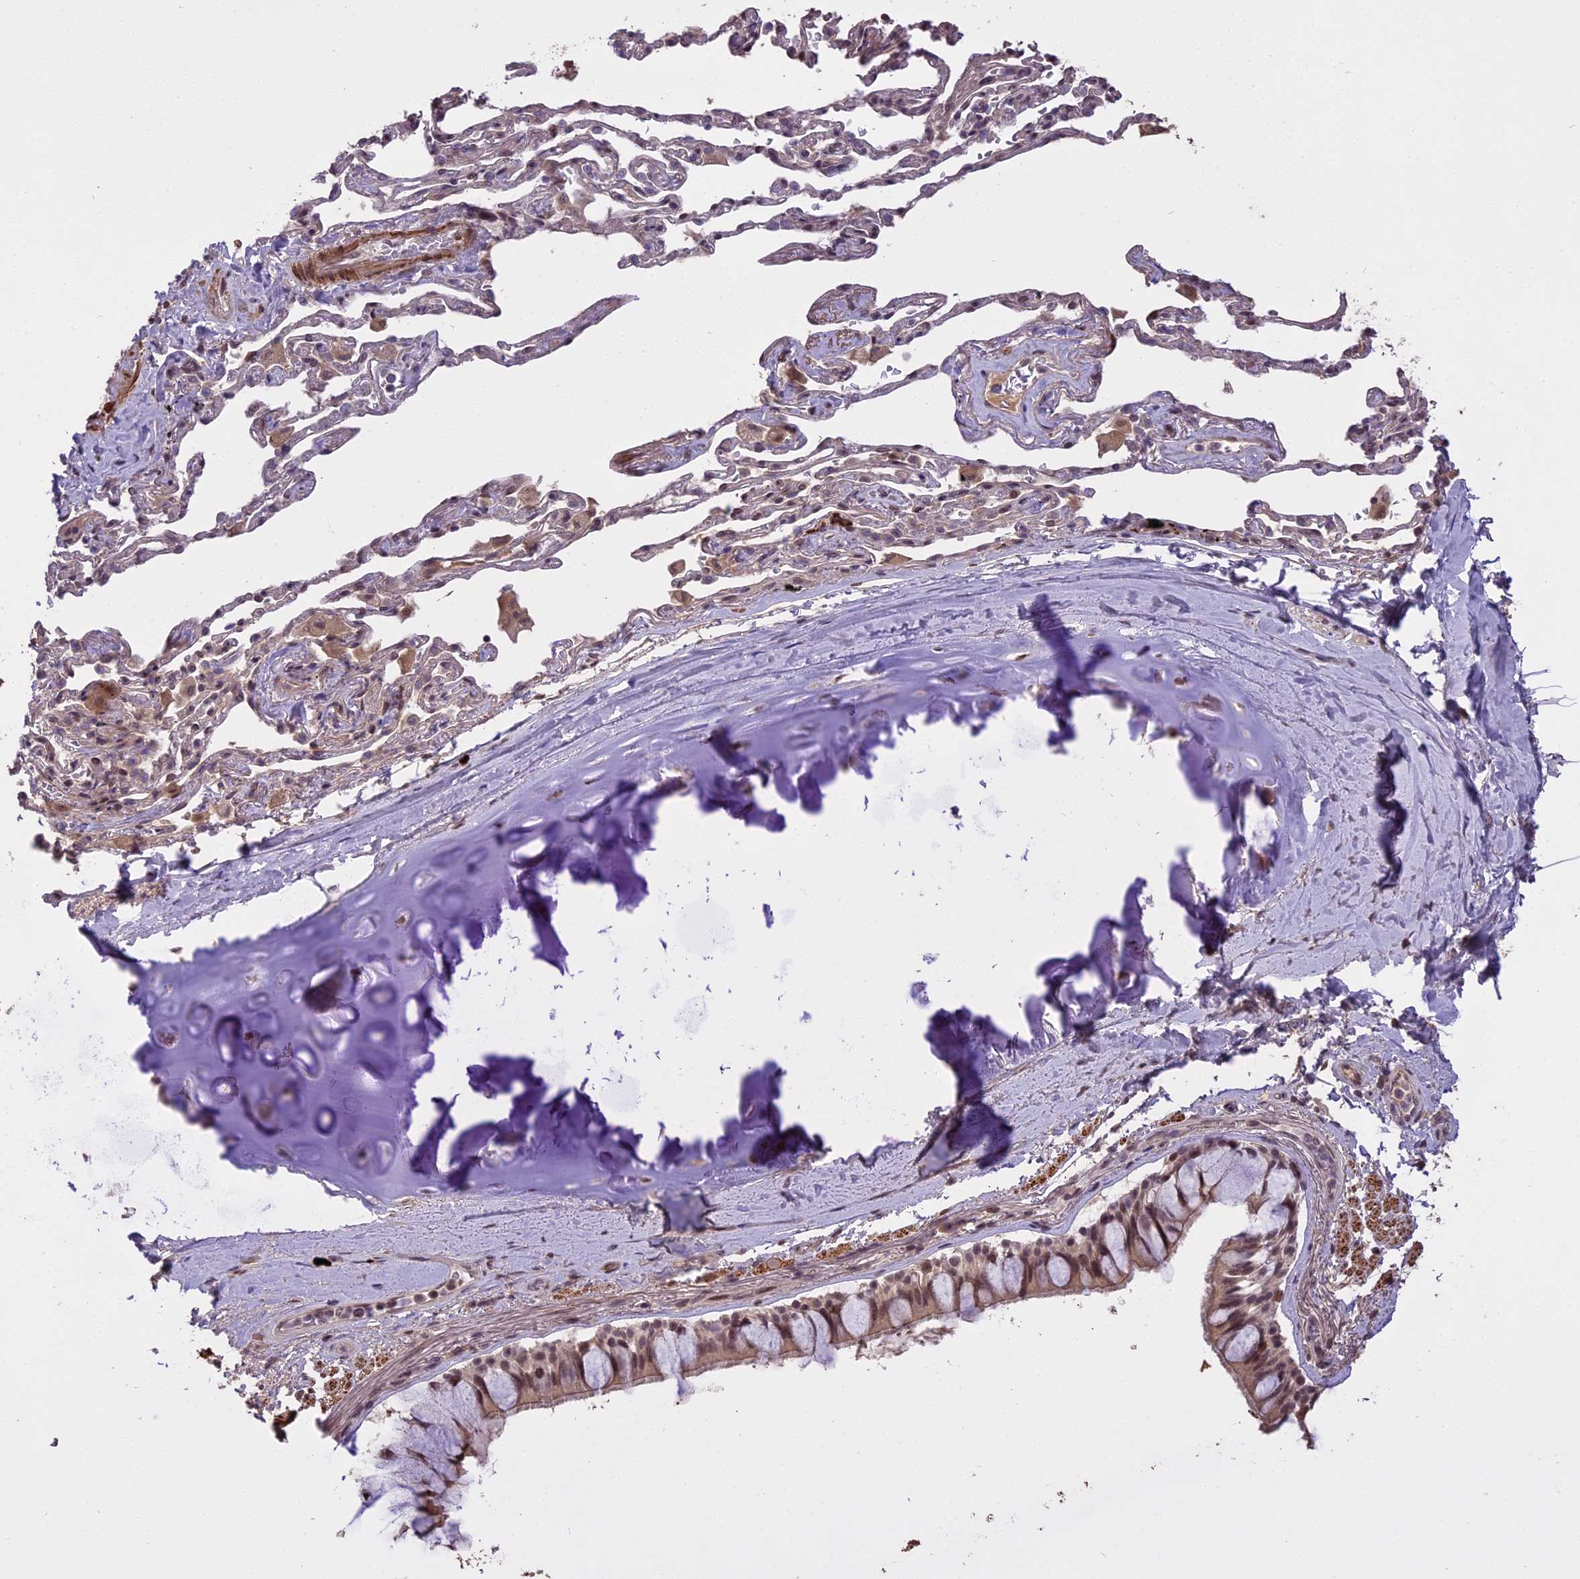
{"staining": {"intensity": "moderate", "quantity": ">75%", "location": "cytoplasmic/membranous,nuclear"}, "tissue": "bronchus", "cell_type": "Respiratory epithelial cells", "image_type": "normal", "snomed": [{"axis": "morphology", "description": "Normal tissue, NOS"}, {"axis": "topography", "description": "Cartilage tissue"}], "caption": "High-magnification brightfield microscopy of normal bronchus stained with DAB (3,3'-diaminobenzidine) (brown) and counterstained with hematoxylin (blue). respiratory epithelial cells exhibit moderate cytoplasmic/membranous,nuclear staining is present in approximately>75% of cells.", "gene": "PRELID2", "patient": {"sex": "male", "age": 63}}